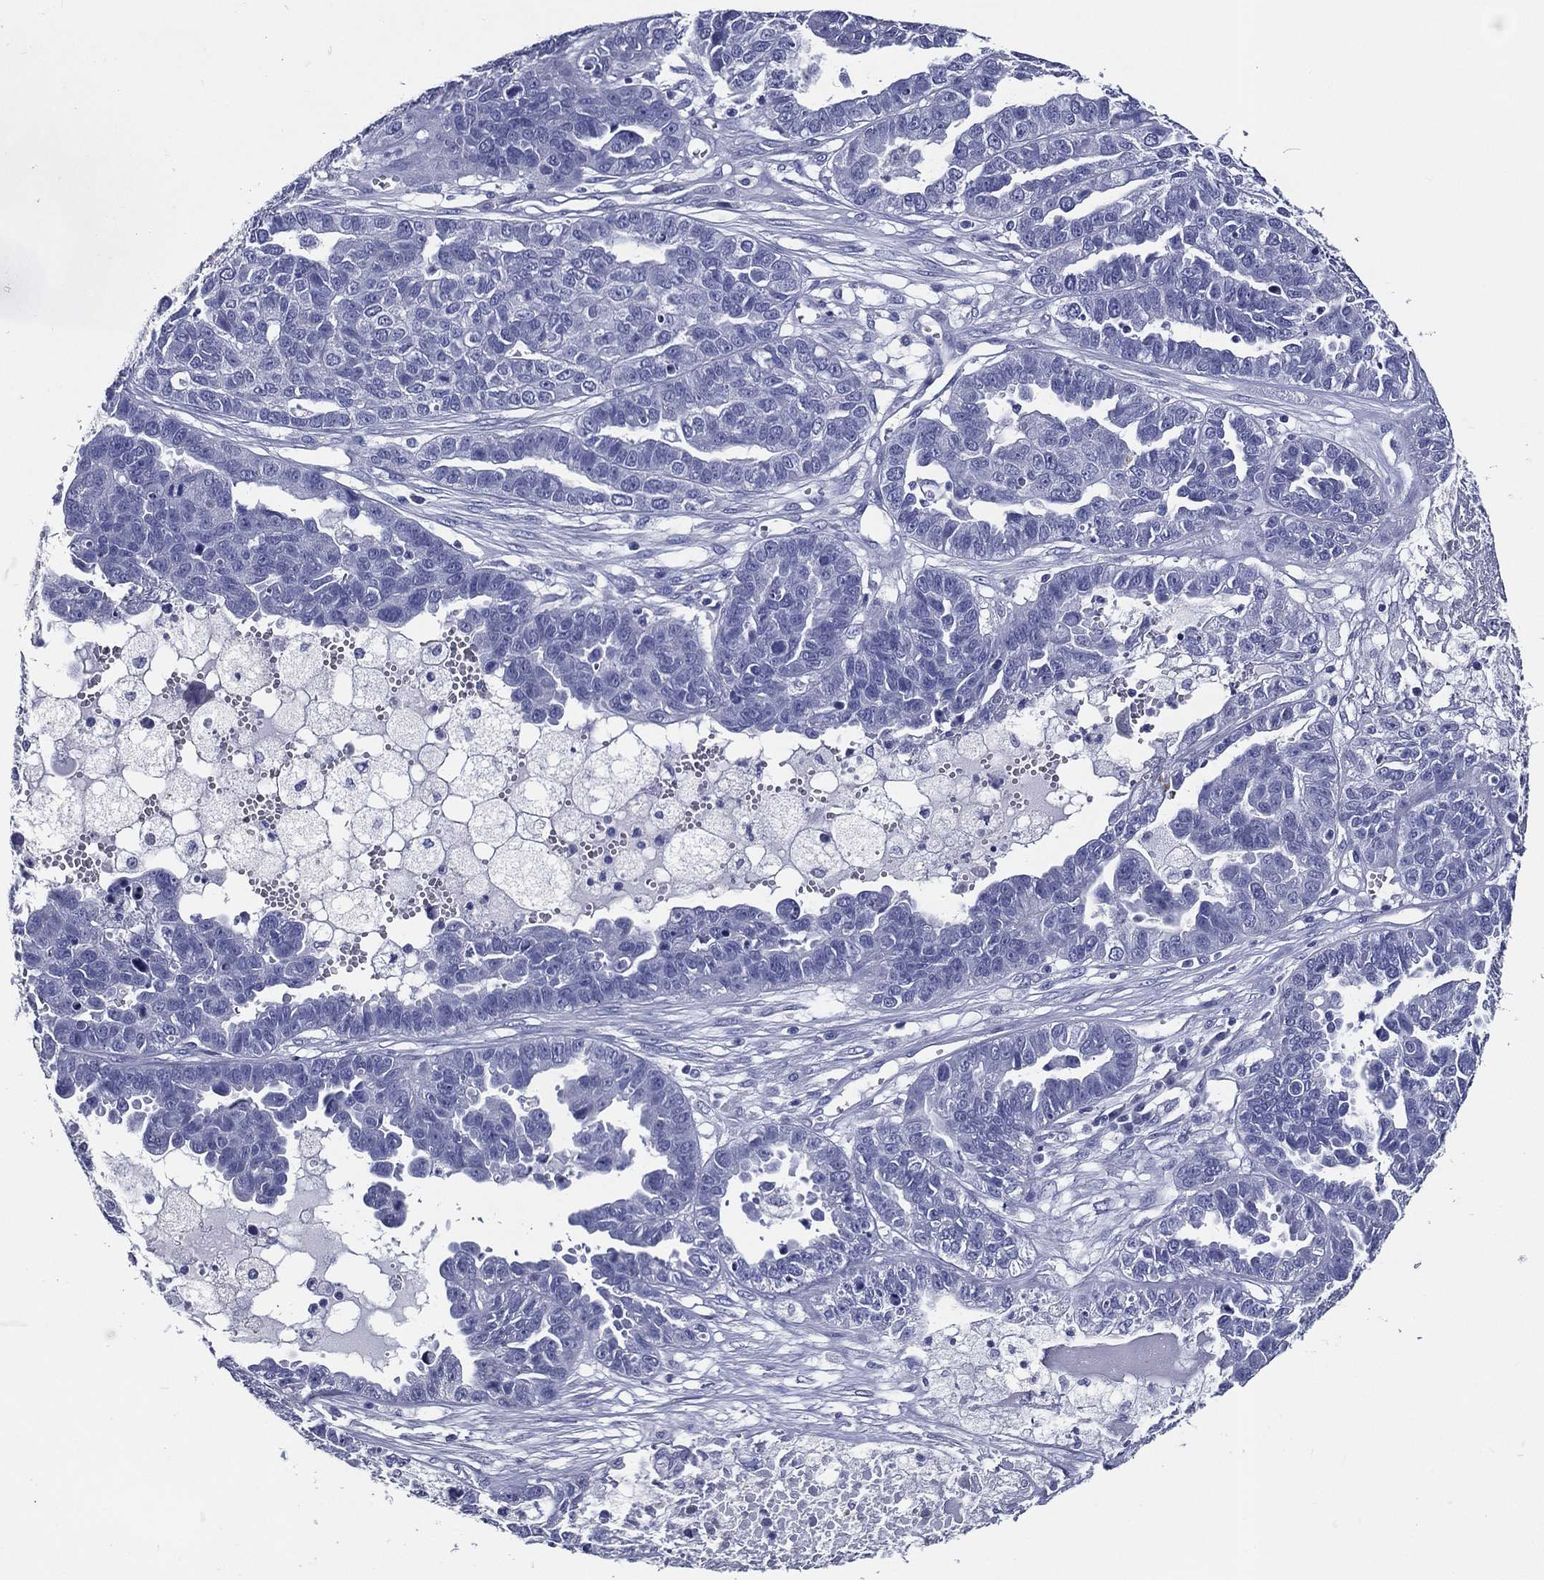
{"staining": {"intensity": "negative", "quantity": "none", "location": "none"}, "tissue": "ovarian cancer", "cell_type": "Tumor cells", "image_type": "cancer", "snomed": [{"axis": "morphology", "description": "Cystadenocarcinoma, serous, NOS"}, {"axis": "topography", "description": "Ovary"}], "caption": "Tumor cells are negative for protein expression in human ovarian cancer. (DAB (3,3'-diaminobenzidine) immunohistochemistry (IHC) with hematoxylin counter stain).", "gene": "ACE2", "patient": {"sex": "female", "age": 87}}